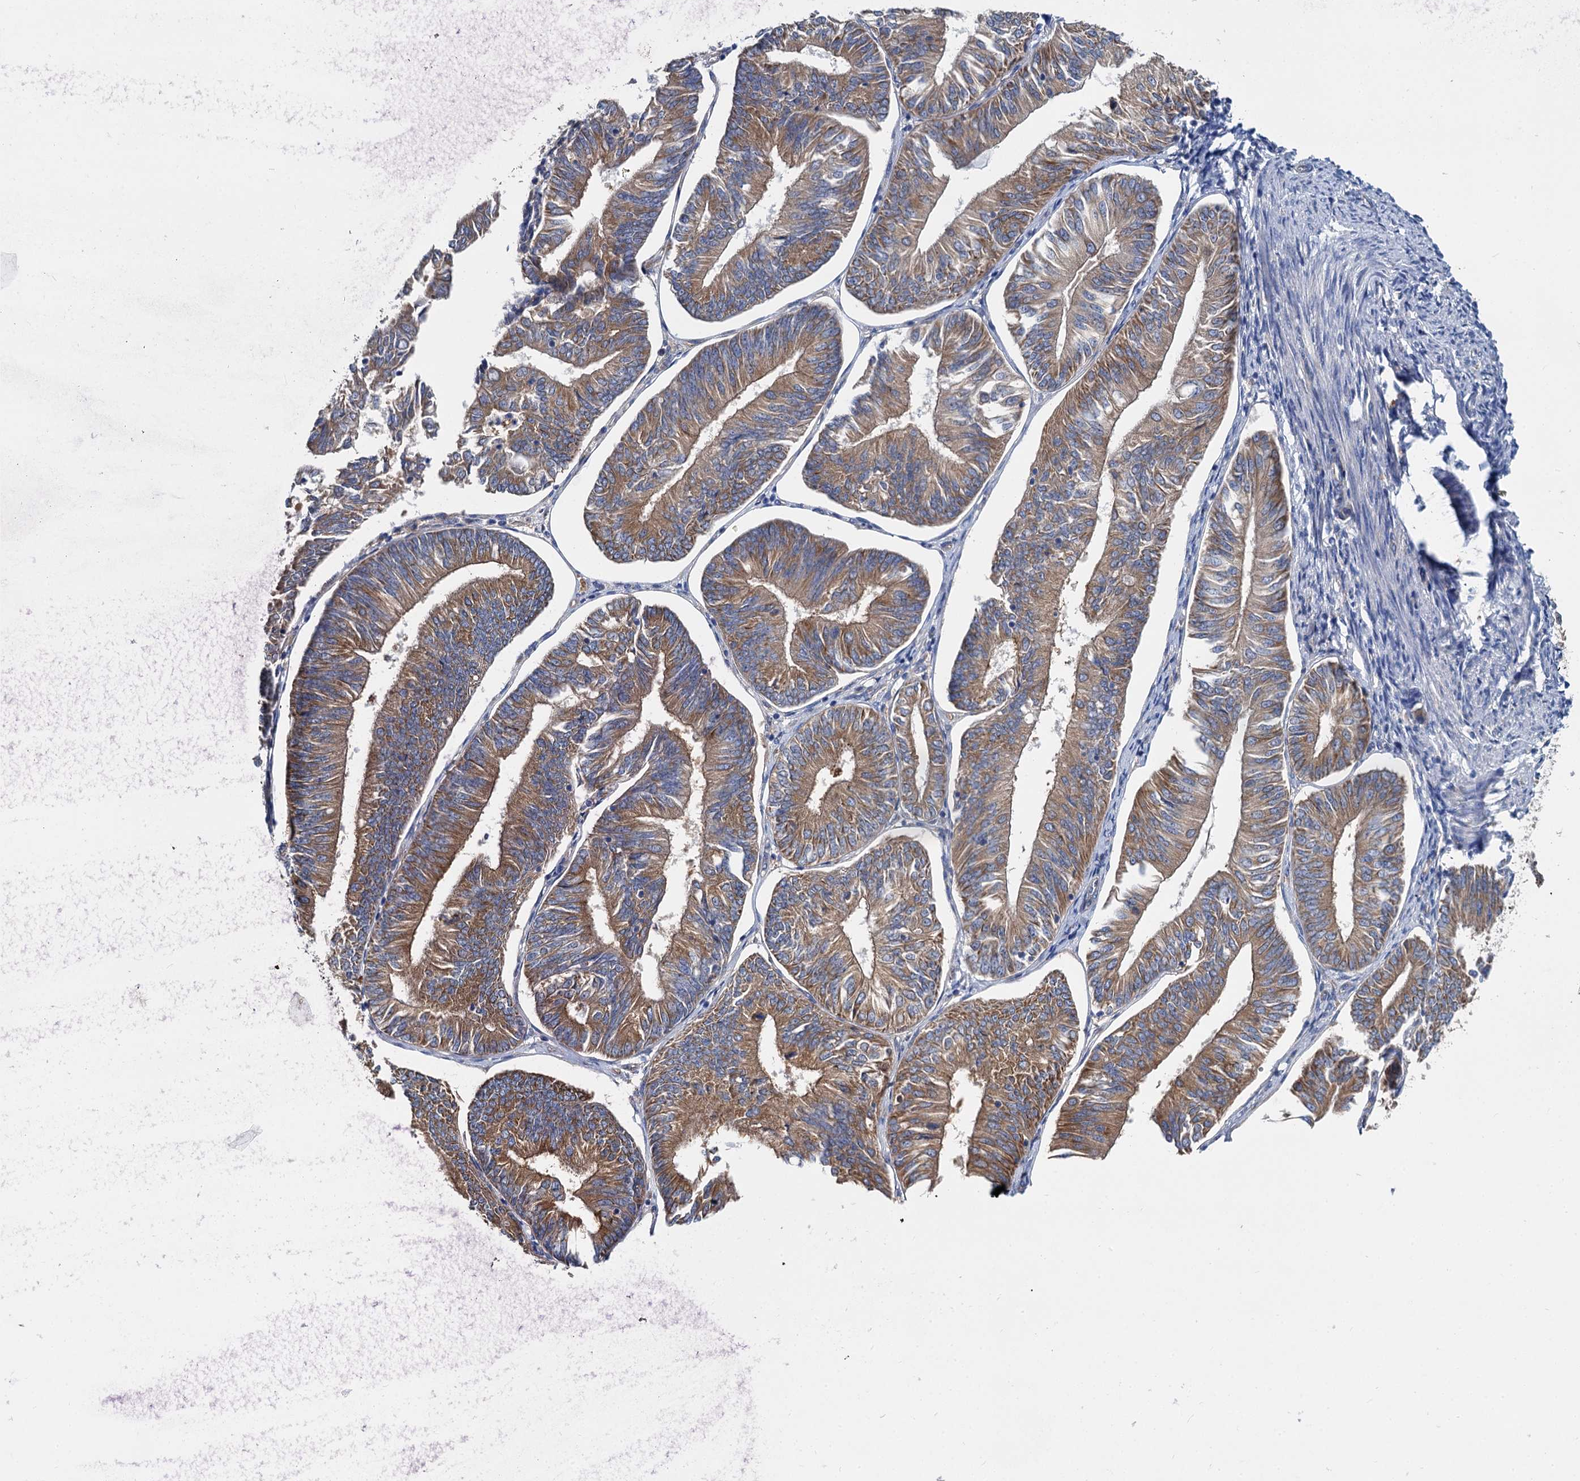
{"staining": {"intensity": "moderate", "quantity": ">75%", "location": "cytoplasmic/membranous"}, "tissue": "endometrial cancer", "cell_type": "Tumor cells", "image_type": "cancer", "snomed": [{"axis": "morphology", "description": "Adenocarcinoma, NOS"}, {"axis": "topography", "description": "Endometrium"}], "caption": "Human endometrial cancer stained for a protein (brown) exhibits moderate cytoplasmic/membranous positive staining in approximately >75% of tumor cells.", "gene": "QARS1", "patient": {"sex": "female", "age": 58}}